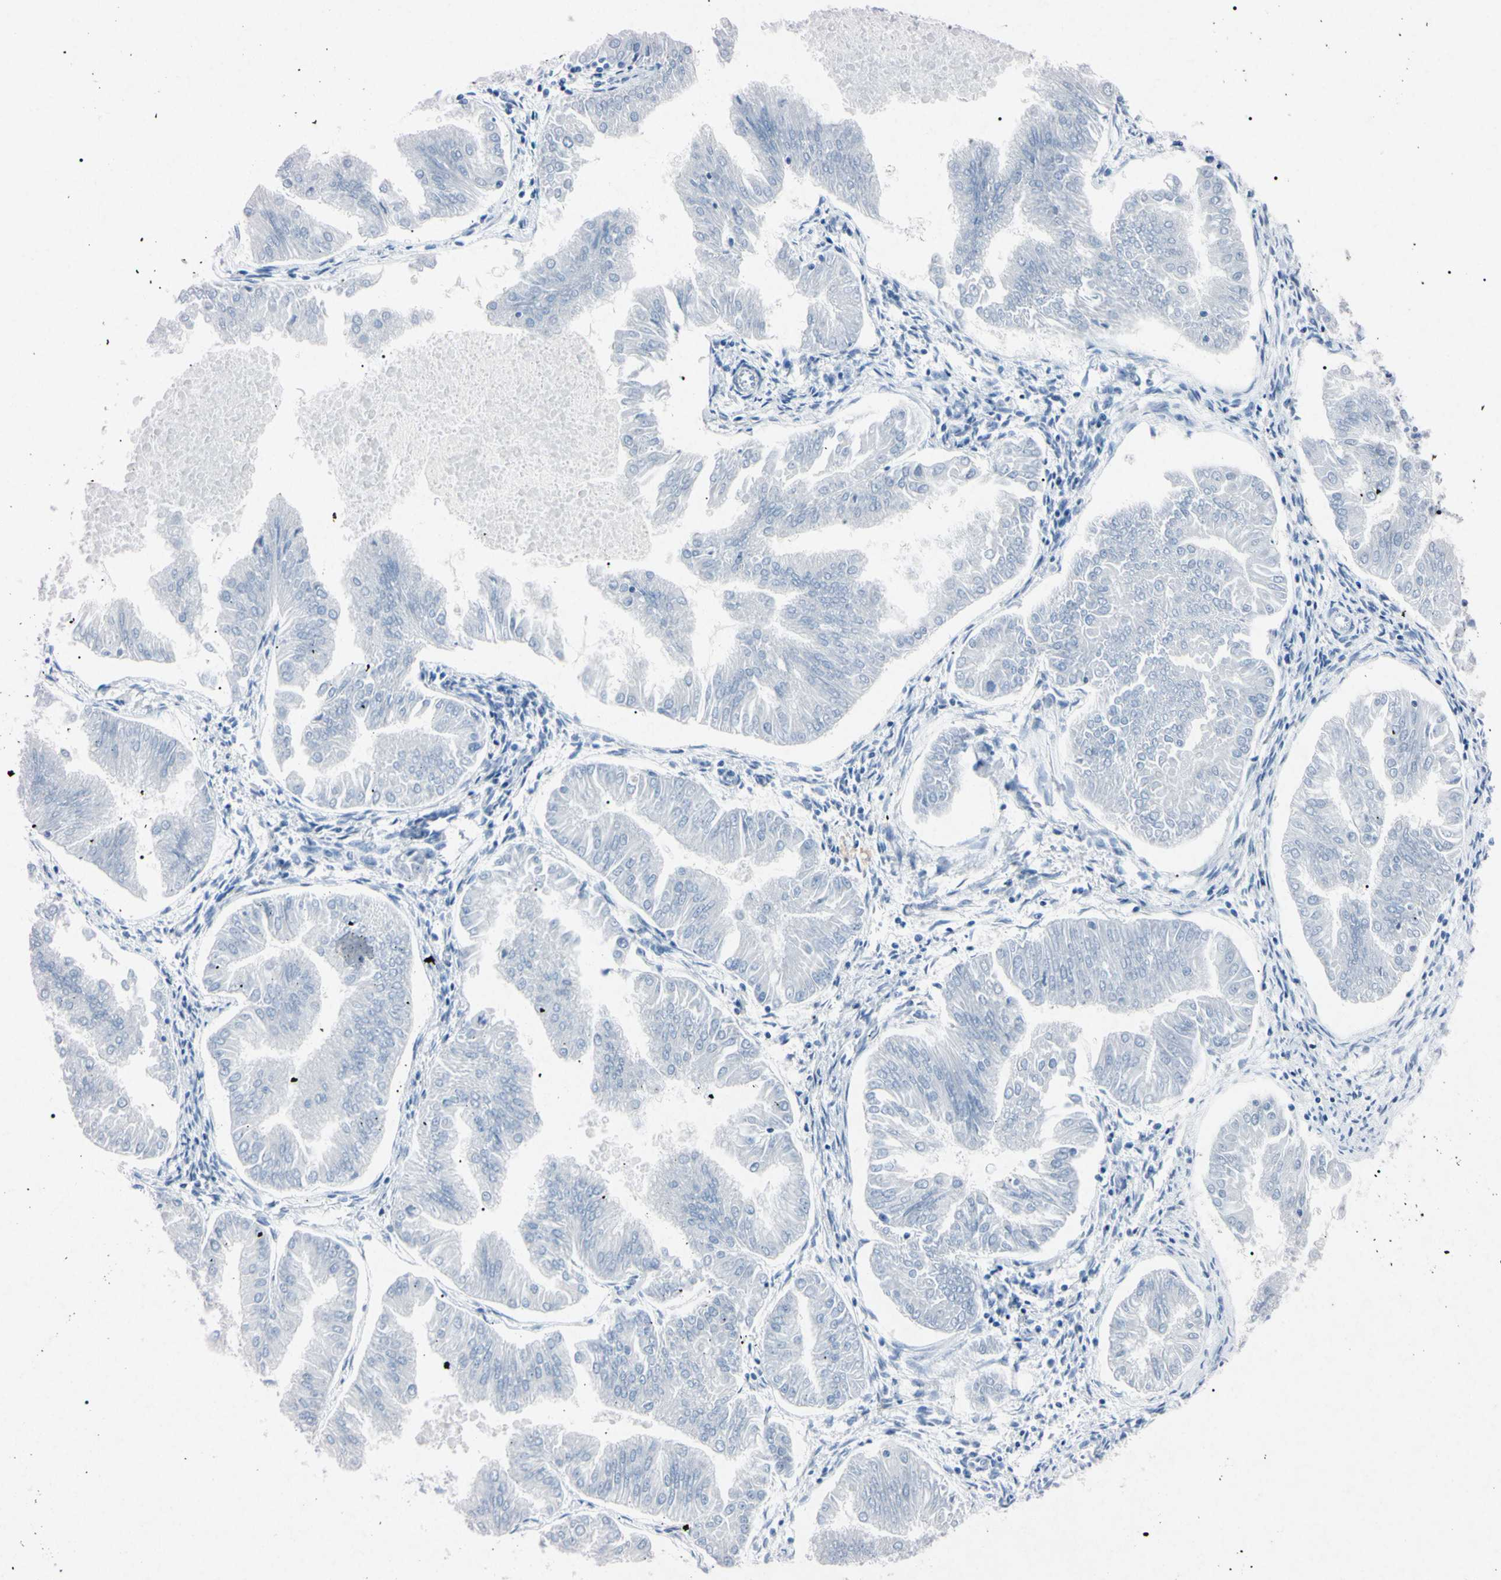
{"staining": {"intensity": "negative", "quantity": "none", "location": "none"}, "tissue": "endometrial cancer", "cell_type": "Tumor cells", "image_type": "cancer", "snomed": [{"axis": "morphology", "description": "Adenocarcinoma, NOS"}, {"axis": "topography", "description": "Endometrium"}], "caption": "Immunohistochemistry micrograph of neoplastic tissue: human endometrial cancer stained with DAB (3,3'-diaminobenzidine) shows no significant protein expression in tumor cells.", "gene": "ELN", "patient": {"sex": "female", "age": 53}}